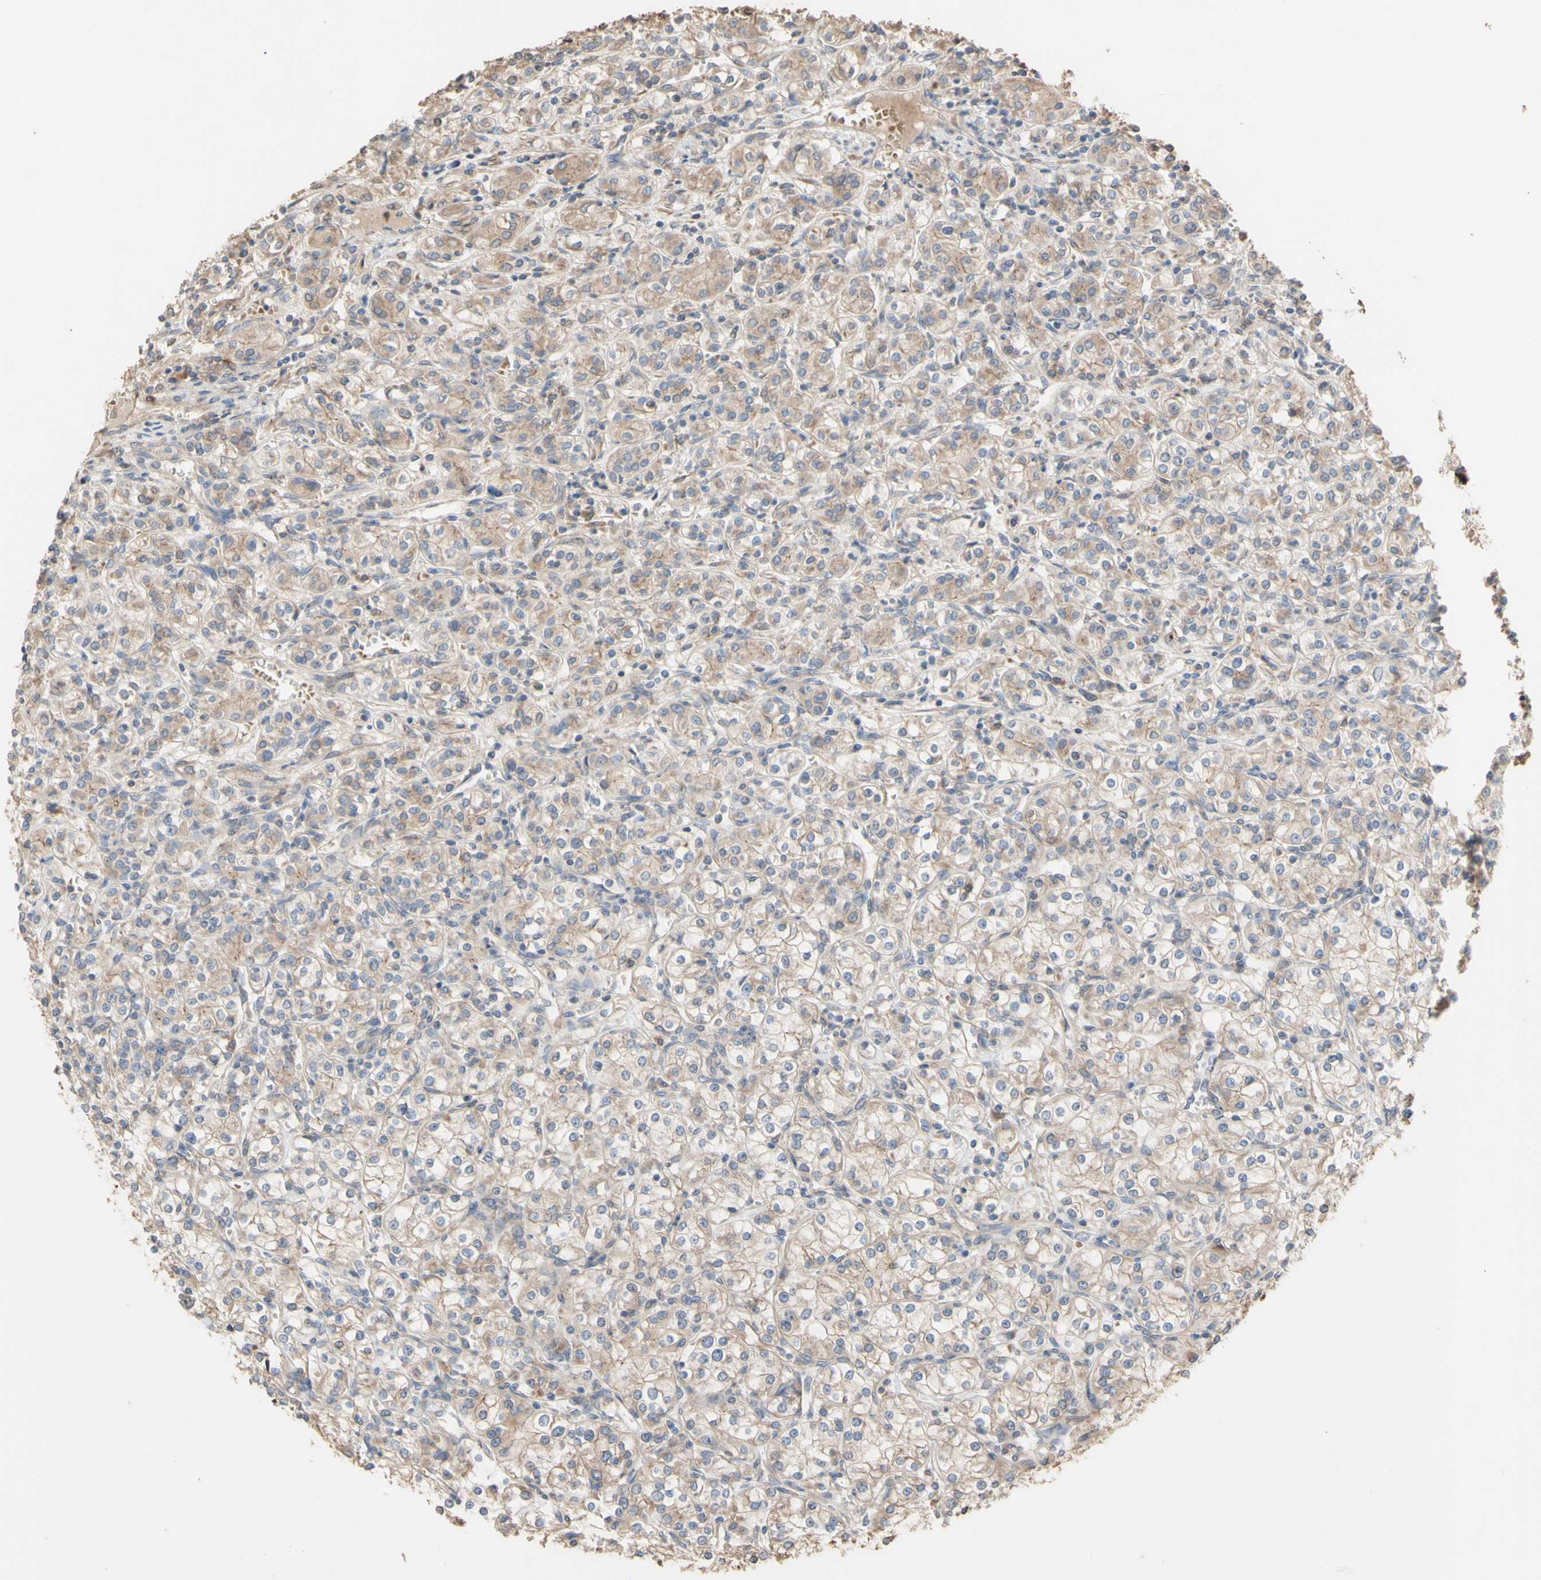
{"staining": {"intensity": "weak", "quantity": ">75%", "location": "cytoplasmic/membranous"}, "tissue": "renal cancer", "cell_type": "Tumor cells", "image_type": "cancer", "snomed": [{"axis": "morphology", "description": "Adenocarcinoma, NOS"}, {"axis": "topography", "description": "Kidney"}], "caption": "DAB (3,3'-diaminobenzidine) immunohistochemical staining of human renal cancer (adenocarcinoma) reveals weak cytoplasmic/membranous protein expression in approximately >75% of tumor cells.", "gene": "NECTIN3", "patient": {"sex": "male", "age": 77}}